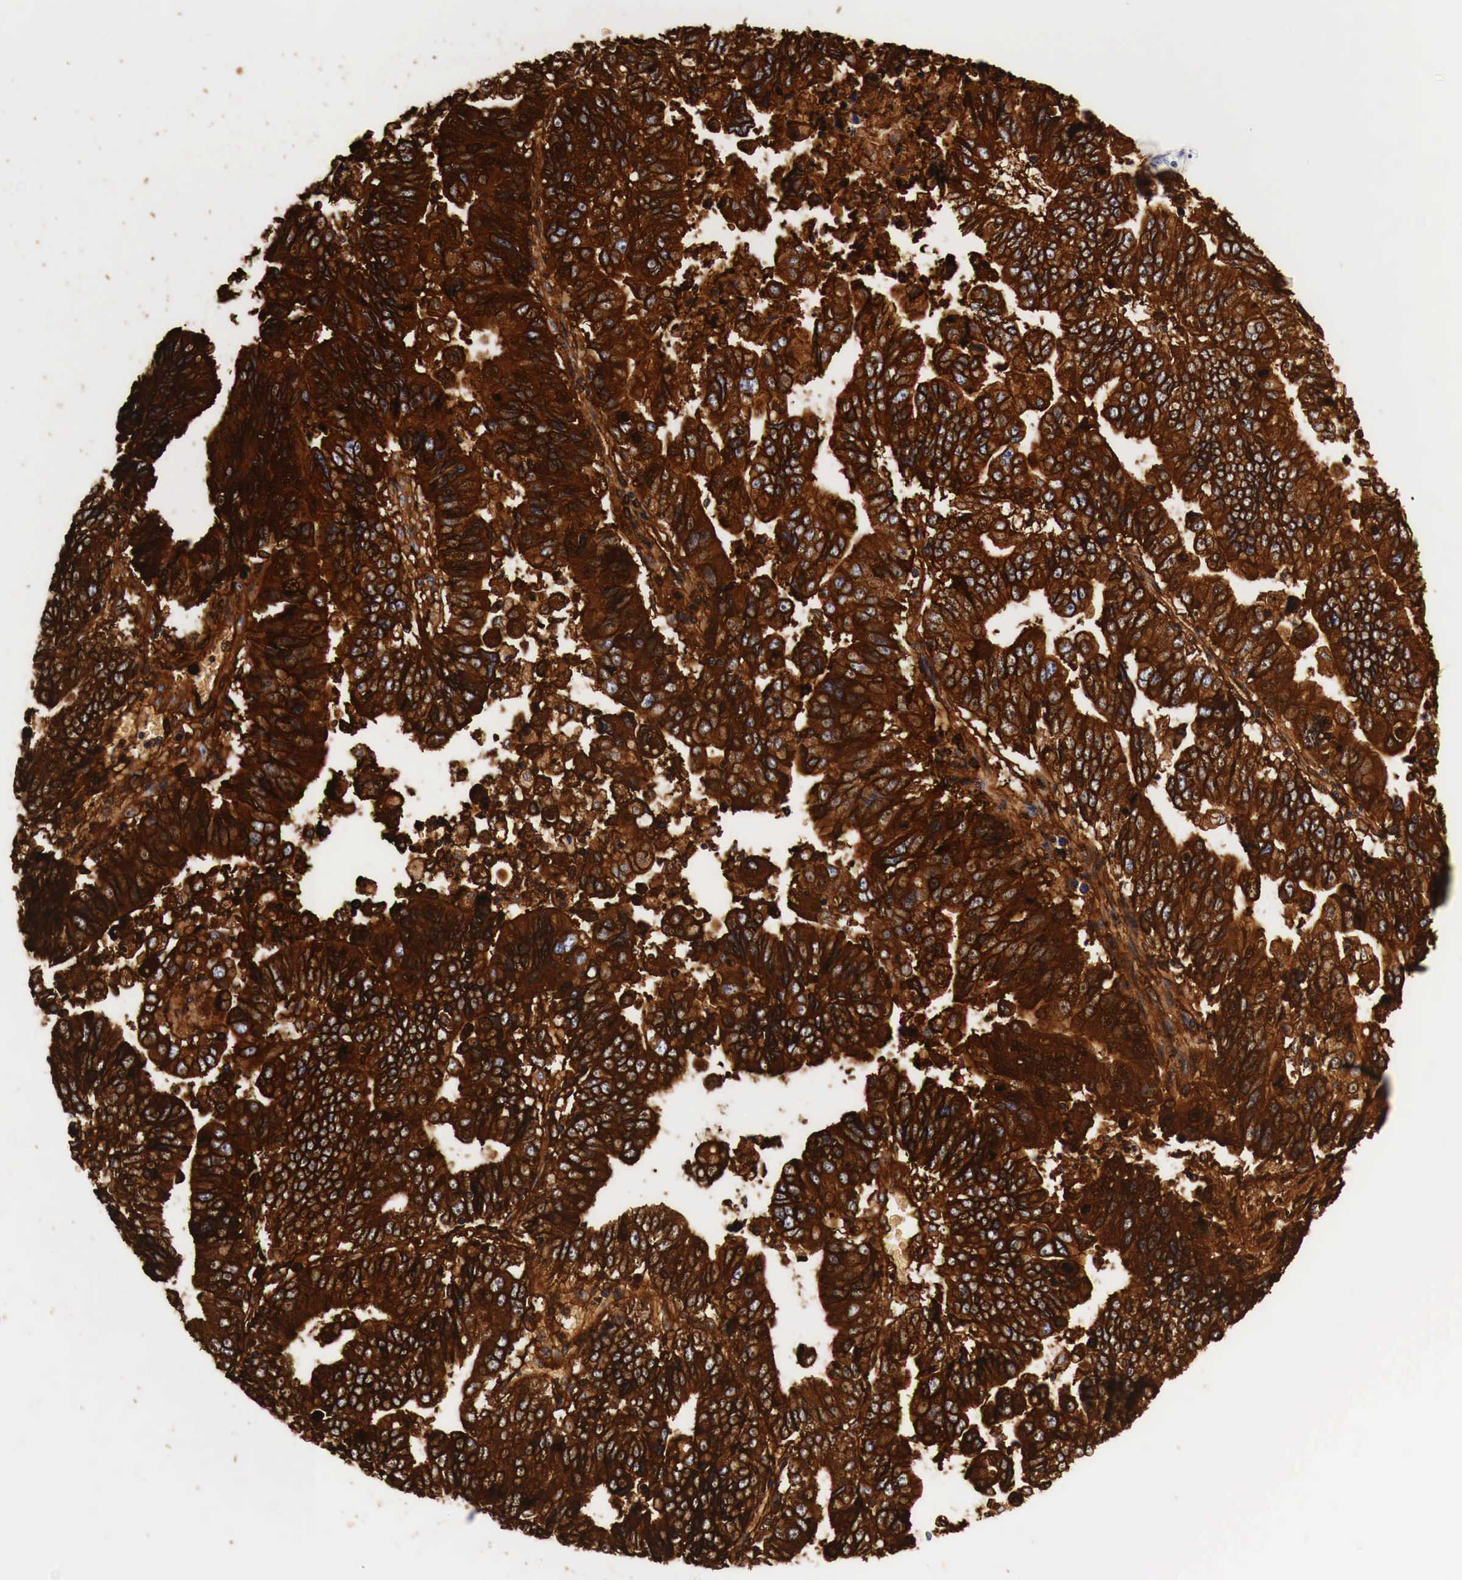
{"staining": {"intensity": "strong", "quantity": ">75%", "location": "cytoplasmic/membranous"}, "tissue": "stomach cancer", "cell_type": "Tumor cells", "image_type": "cancer", "snomed": [{"axis": "morphology", "description": "Adenocarcinoma, NOS"}, {"axis": "topography", "description": "Stomach, upper"}], "caption": "This is an image of immunohistochemistry staining of stomach cancer, which shows strong expression in the cytoplasmic/membranous of tumor cells.", "gene": "EGFR", "patient": {"sex": "female", "age": 50}}